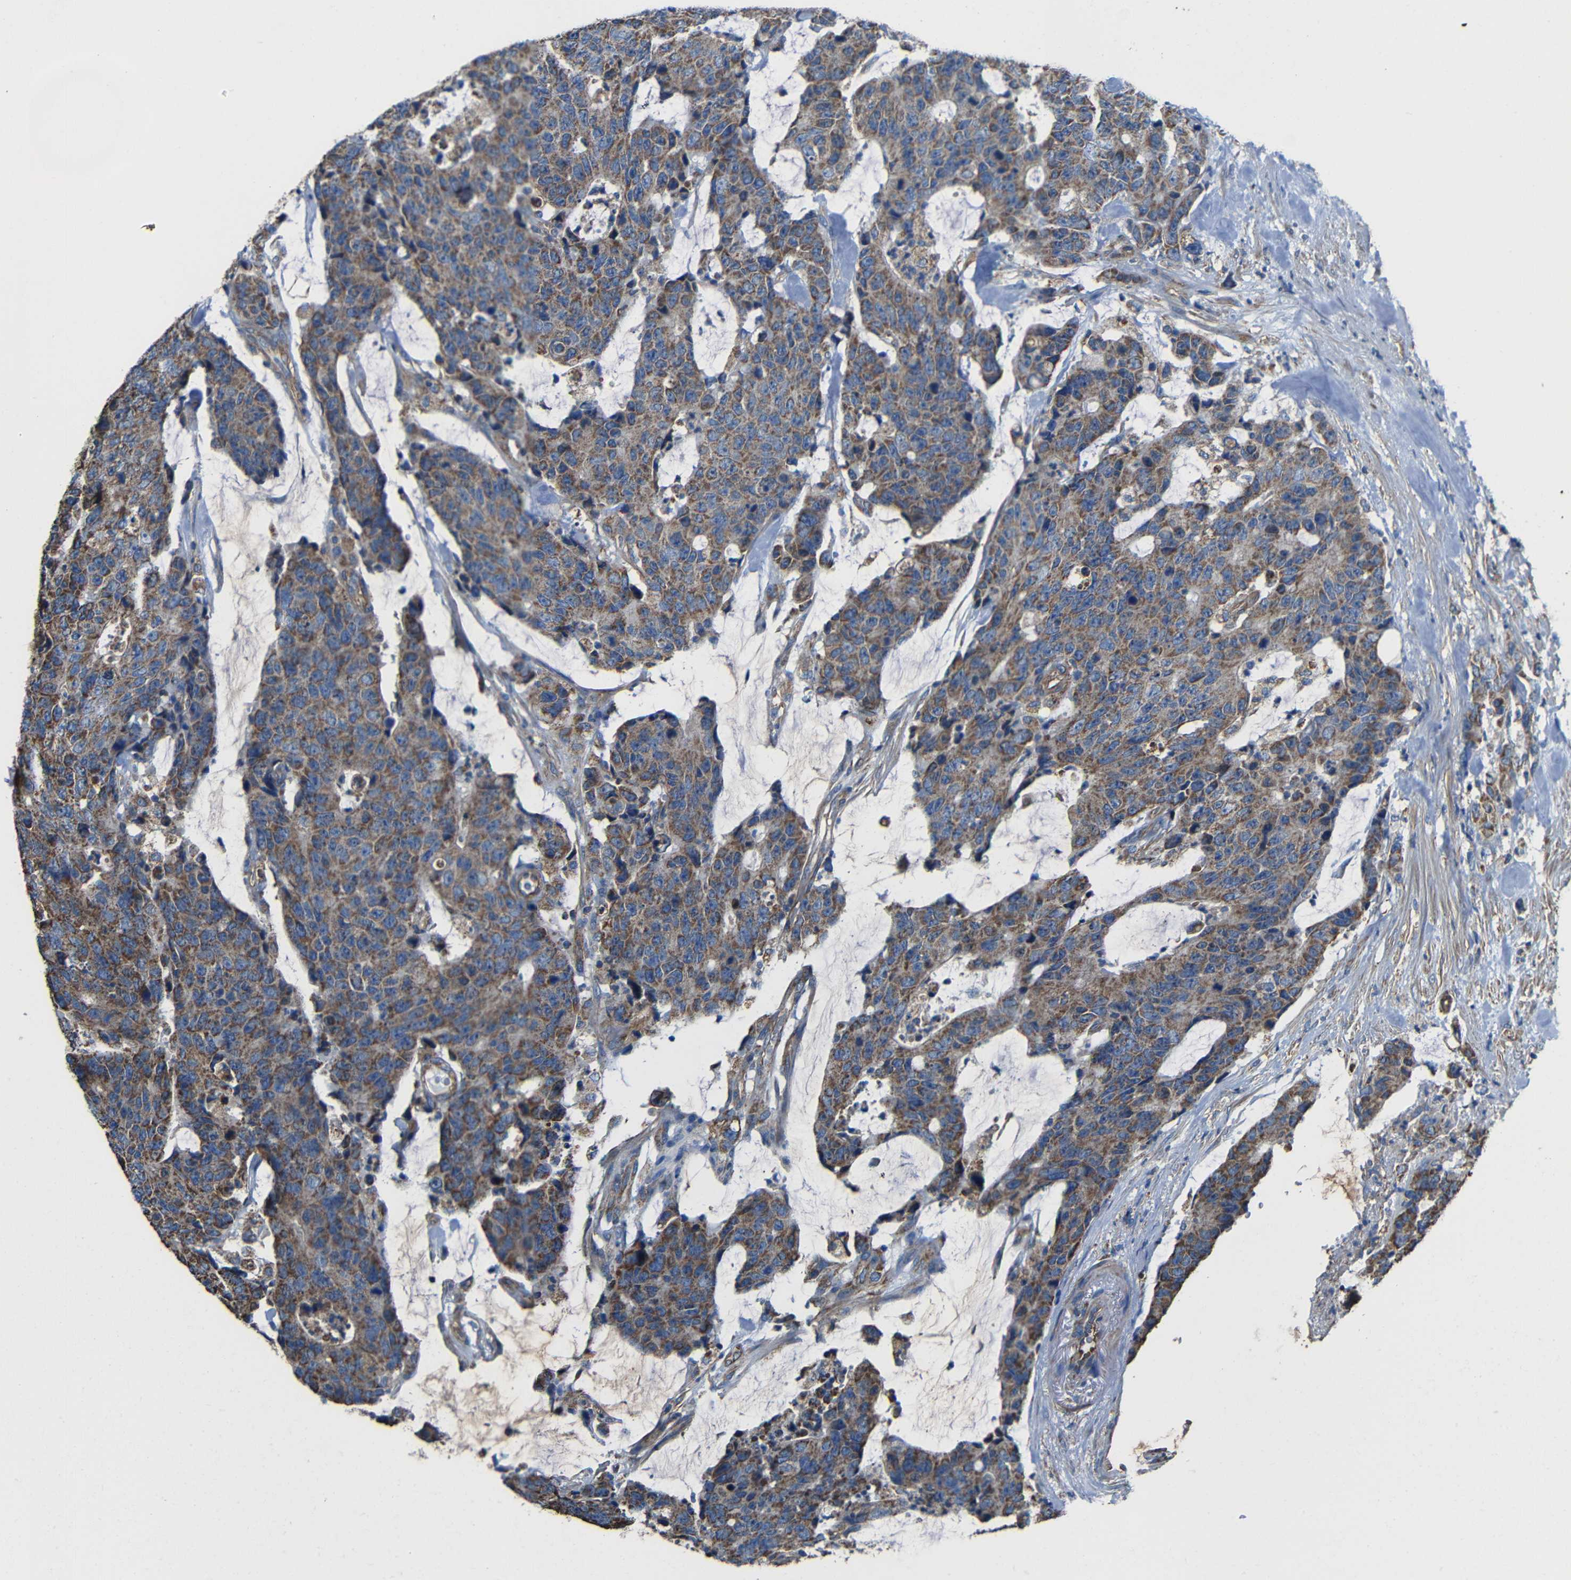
{"staining": {"intensity": "moderate", "quantity": ">75%", "location": "cytoplasmic/membranous"}, "tissue": "colorectal cancer", "cell_type": "Tumor cells", "image_type": "cancer", "snomed": [{"axis": "morphology", "description": "Adenocarcinoma, NOS"}, {"axis": "topography", "description": "Colon"}], "caption": "A high-resolution micrograph shows IHC staining of colorectal cancer (adenocarcinoma), which displays moderate cytoplasmic/membranous positivity in about >75% of tumor cells. The protein is stained brown, and the nuclei are stained in blue (DAB (3,3'-diaminobenzidine) IHC with brightfield microscopy, high magnification).", "gene": "INTS6L", "patient": {"sex": "female", "age": 86}}